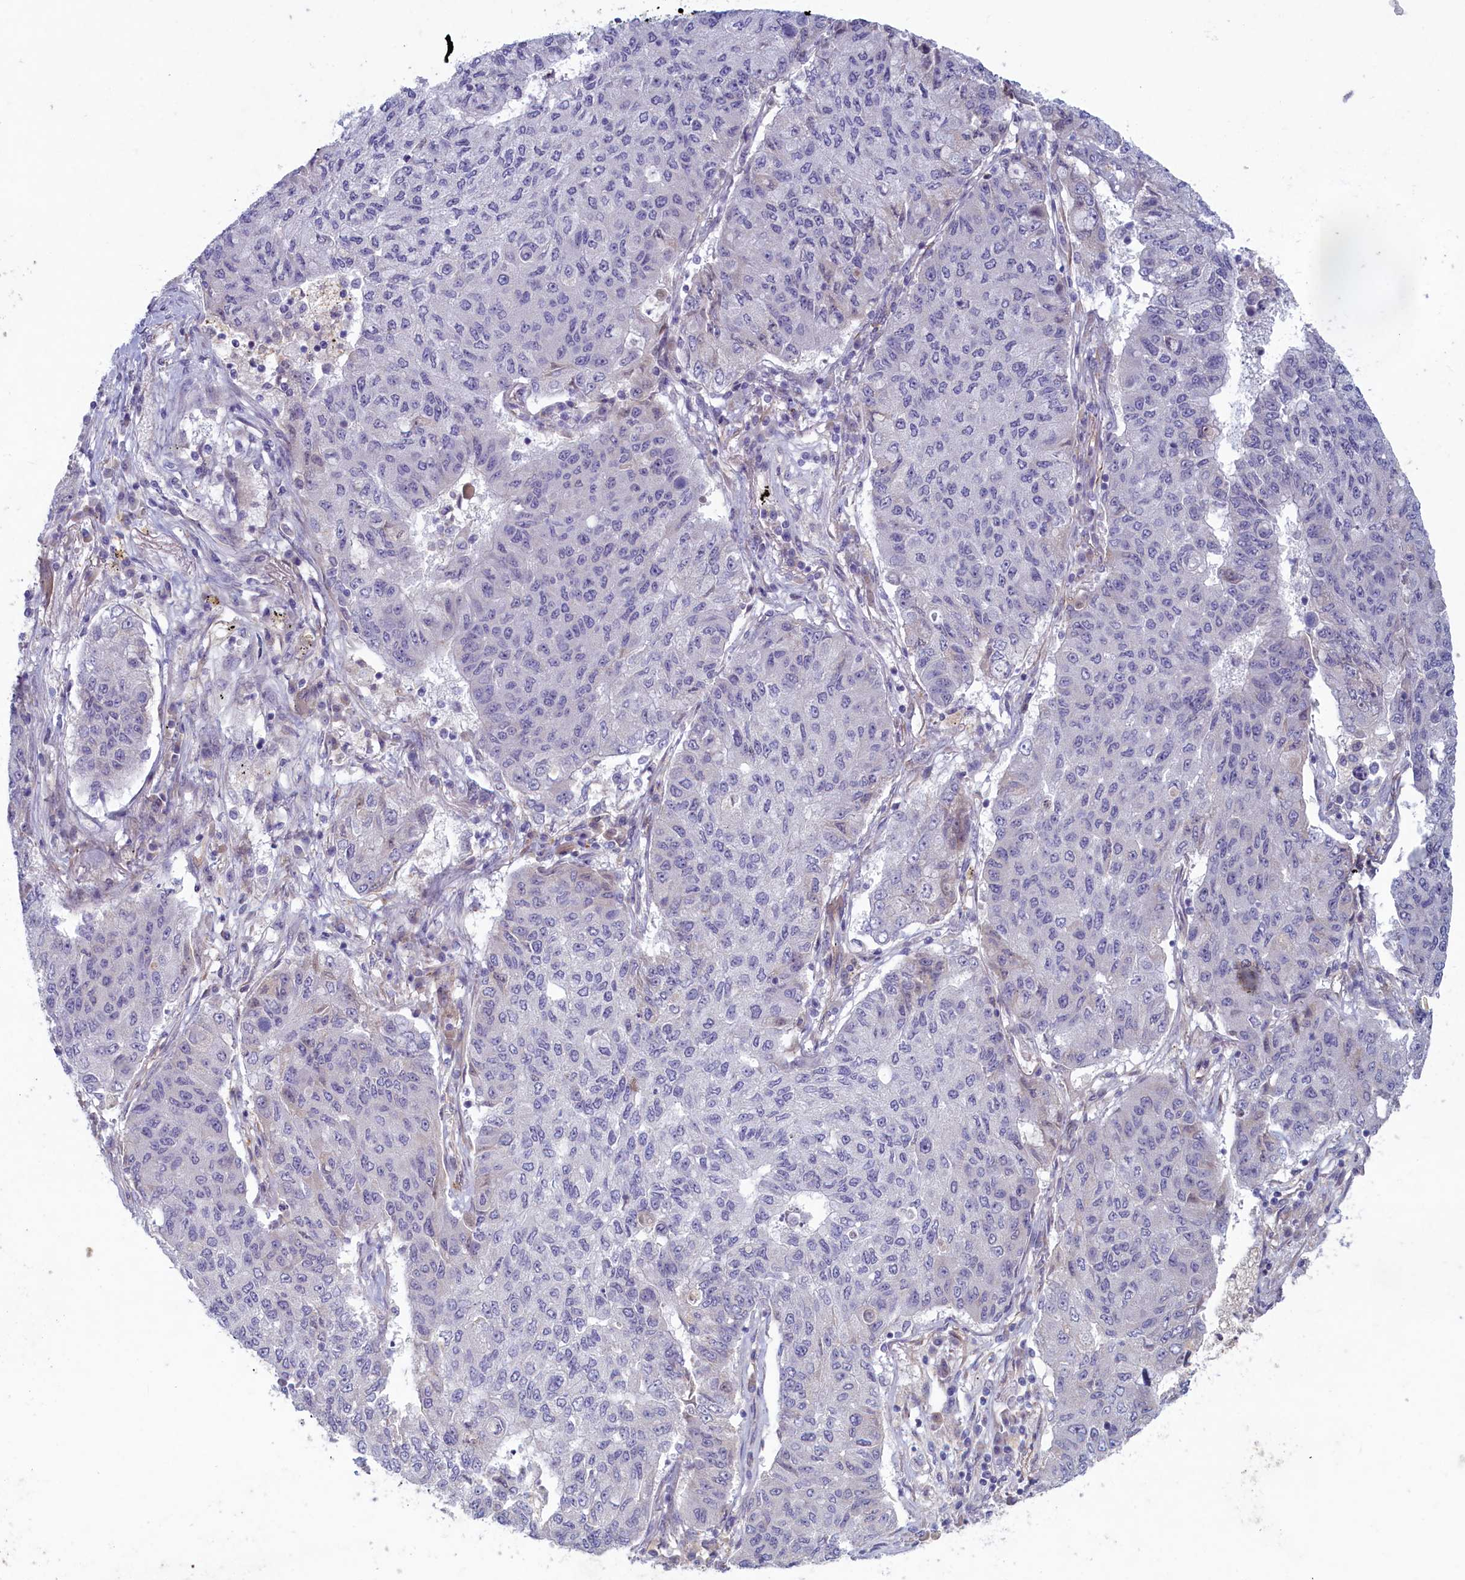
{"staining": {"intensity": "negative", "quantity": "none", "location": "none"}, "tissue": "lung cancer", "cell_type": "Tumor cells", "image_type": "cancer", "snomed": [{"axis": "morphology", "description": "Squamous cell carcinoma, NOS"}, {"axis": "topography", "description": "Lung"}], "caption": "Immunohistochemical staining of lung squamous cell carcinoma displays no significant positivity in tumor cells.", "gene": "PLEKHG6", "patient": {"sex": "male", "age": 74}}